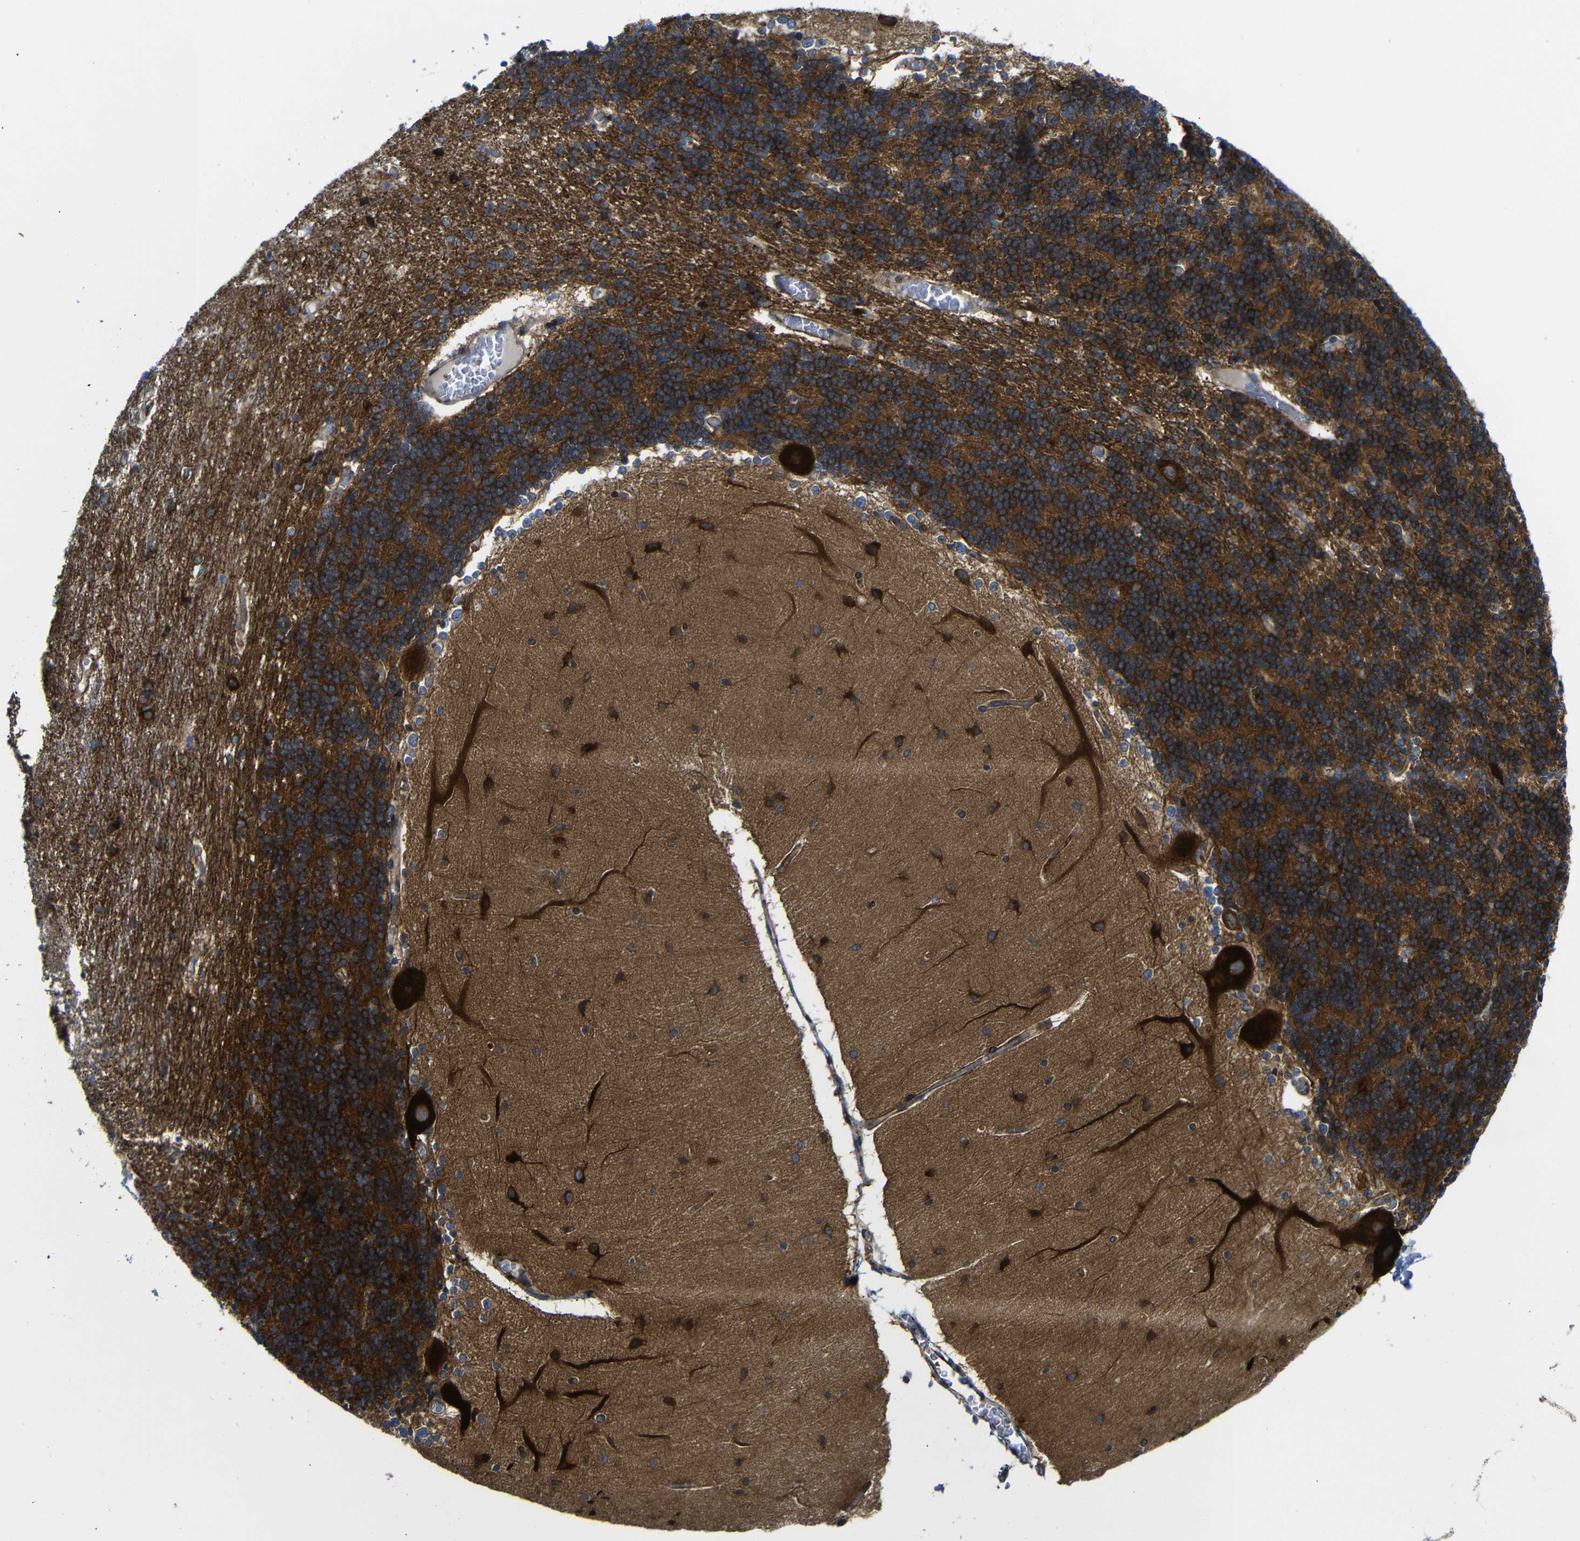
{"staining": {"intensity": "strong", "quantity": ">75%", "location": "cytoplasmic/membranous"}, "tissue": "cerebellum", "cell_type": "Cells in granular layer", "image_type": "normal", "snomed": [{"axis": "morphology", "description": "Normal tissue, NOS"}, {"axis": "topography", "description": "Cerebellum"}], "caption": "Human cerebellum stained for a protein (brown) demonstrates strong cytoplasmic/membranous positive positivity in about >75% of cells in granular layer.", "gene": "PARP14", "patient": {"sex": "female", "age": 54}}